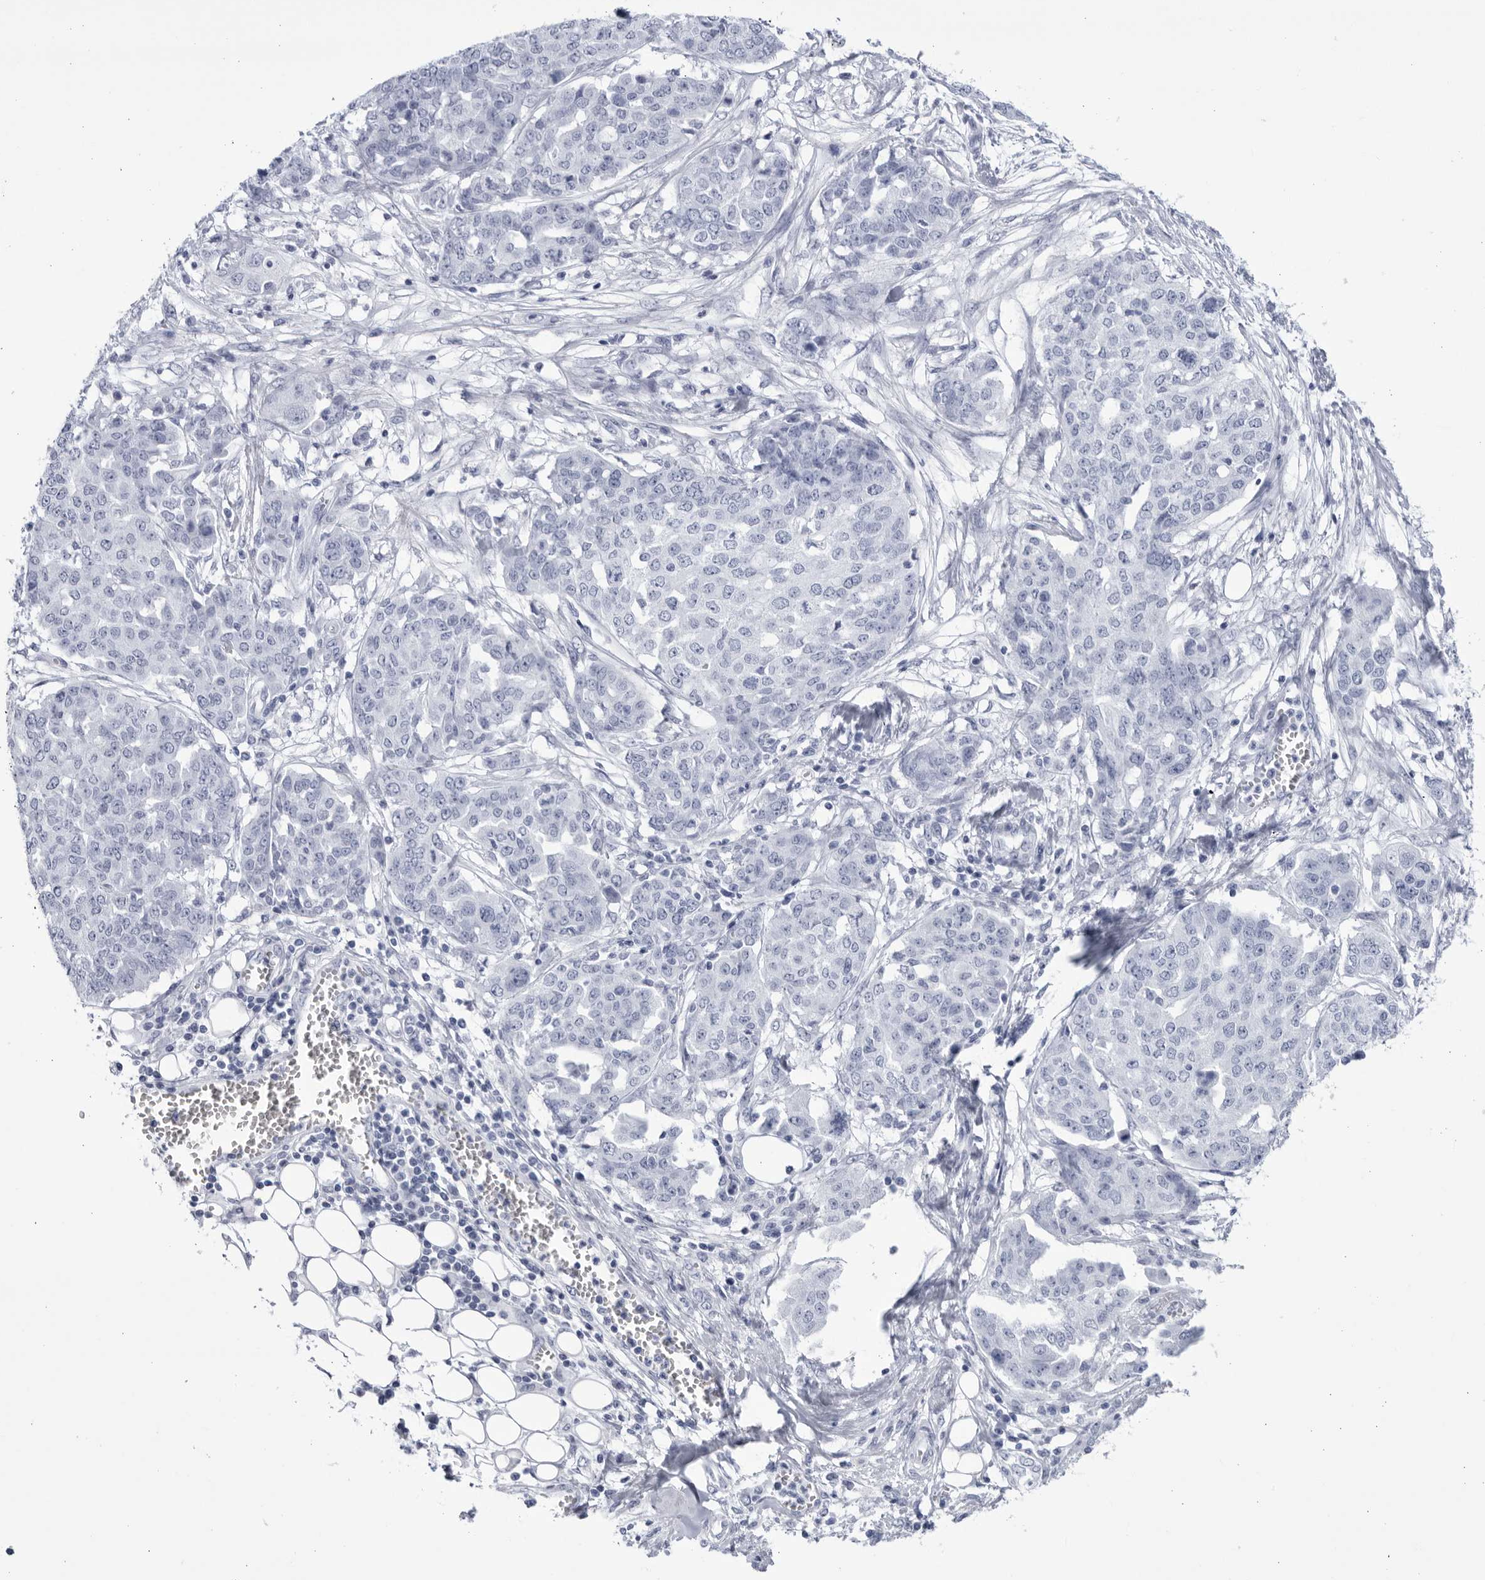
{"staining": {"intensity": "negative", "quantity": "none", "location": "none"}, "tissue": "ovarian cancer", "cell_type": "Tumor cells", "image_type": "cancer", "snomed": [{"axis": "morphology", "description": "Cystadenocarcinoma, serous, NOS"}, {"axis": "topography", "description": "Soft tissue"}, {"axis": "topography", "description": "Ovary"}], "caption": "Immunohistochemistry micrograph of human ovarian cancer stained for a protein (brown), which displays no staining in tumor cells. Brightfield microscopy of immunohistochemistry stained with DAB (3,3'-diaminobenzidine) (brown) and hematoxylin (blue), captured at high magnification.", "gene": "CCDC181", "patient": {"sex": "female", "age": 57}}